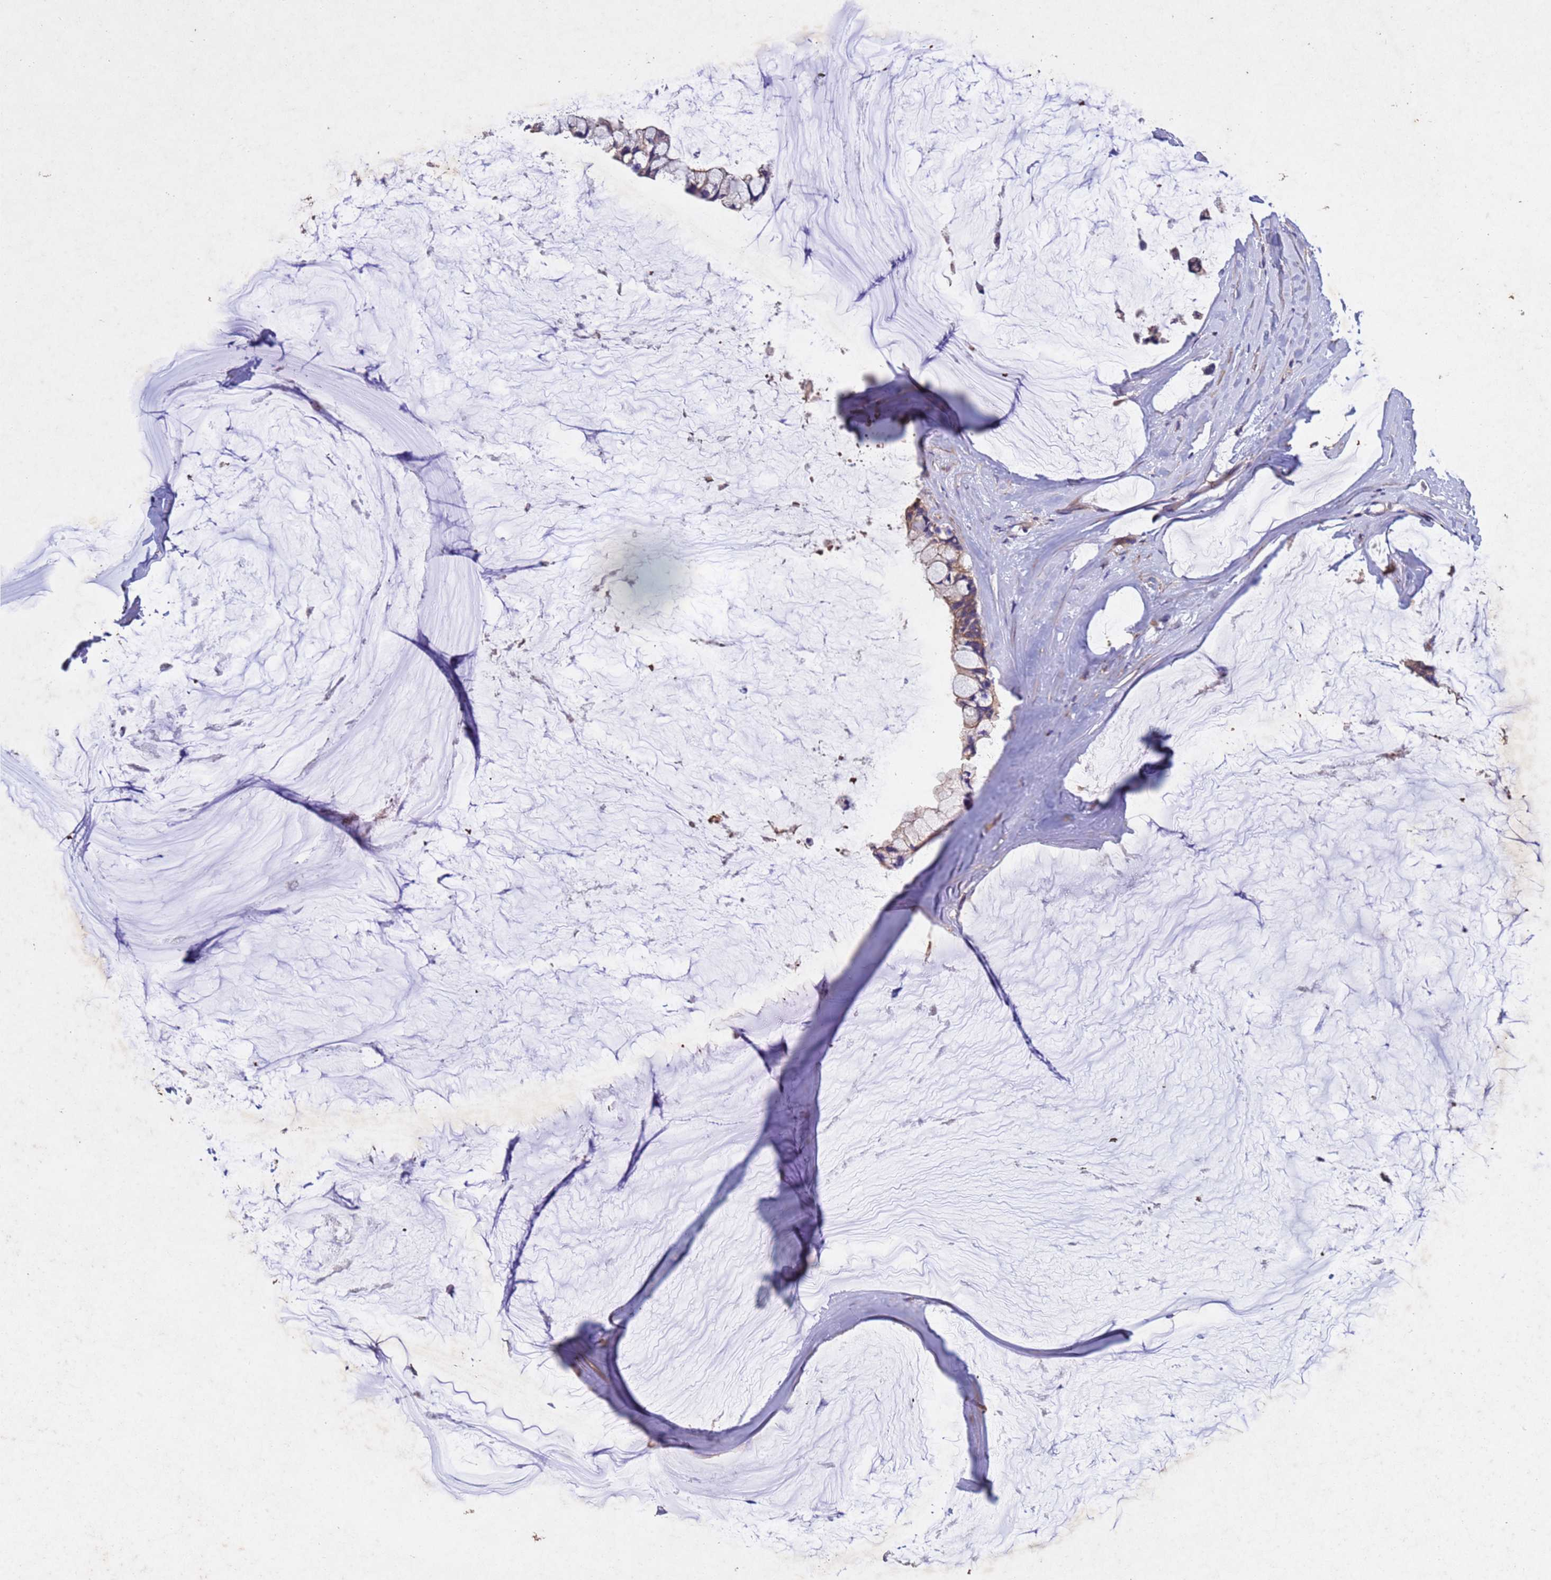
{"staining": {"intensity": "weak", "quantity": ">75%", "location": "cytoplasmic/membranous"}, "tissue": "ovarian cancer", "cell_type": "Tumor cells", "image_type": "cancer", "snomed": [{"axis": "morphology", "description": "Cystadenocarcinoma, mucinous, NOS"}, {"axis": "topography", "description": "Ovary"}], "caption": "Ovarian cancer (mucinous cystadenocarcinoma) stained with a protein marker shows weak staining in tumor cells.", "gene": "MTX3", "patient": {"sex": "female", "age": 39}}